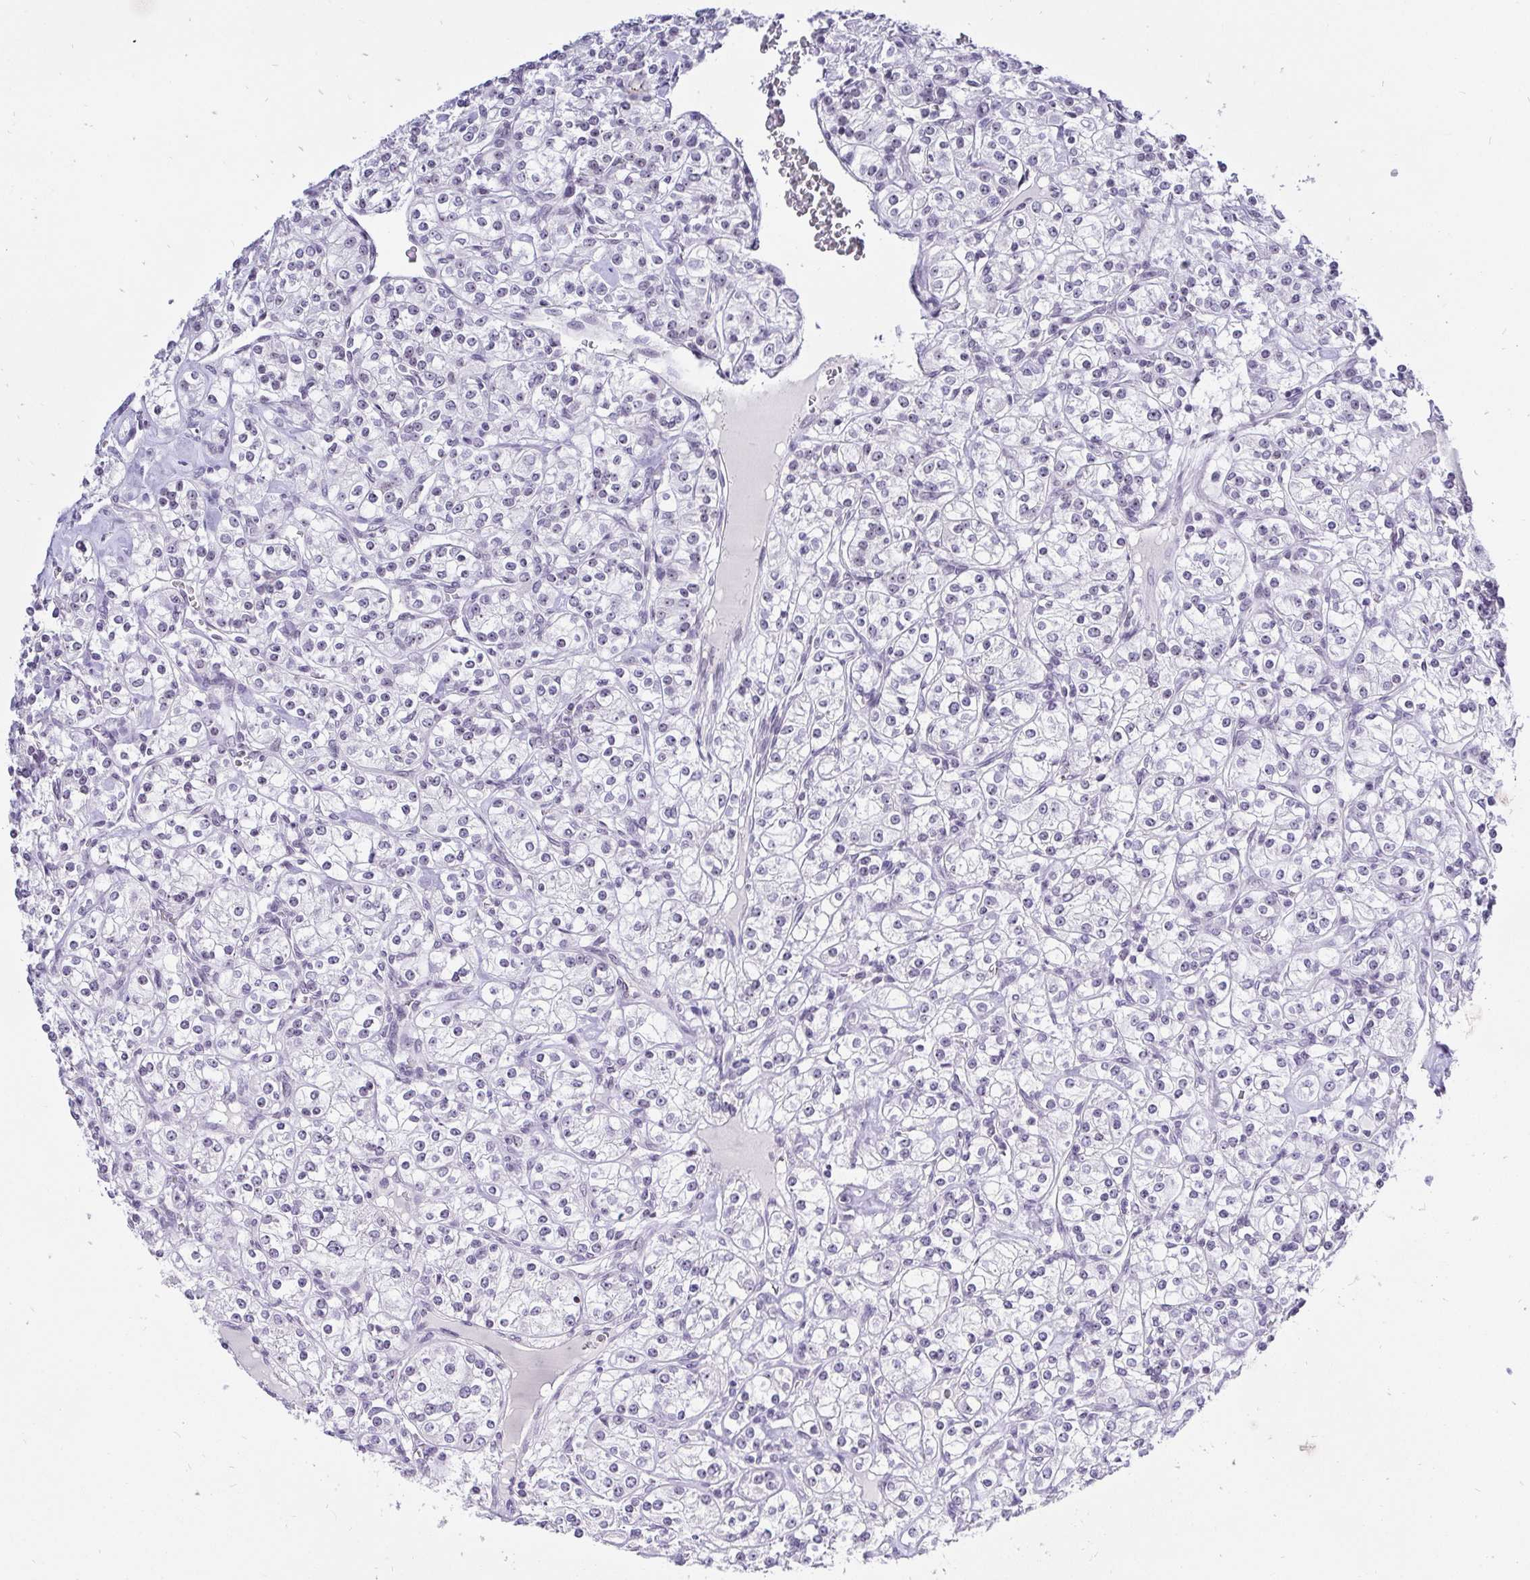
{"staining": {"intensity": "weak", "quantity": "<25%", "location": "nuclear"}, "tissue": "renal cancer", "cell_type": "Tumor cells", "image_type": "cancer", "snomed": [{"axis": "morphology", "description": "Adenocarcinoma, NOS"}, {"axis": "topography", "description": "Kidney"}], "caption": "The histopathology image shows no staining of tumor cells in renal cancer.", "gene": "ZNF860", "patient": {"sex": "male", "age": 77}}